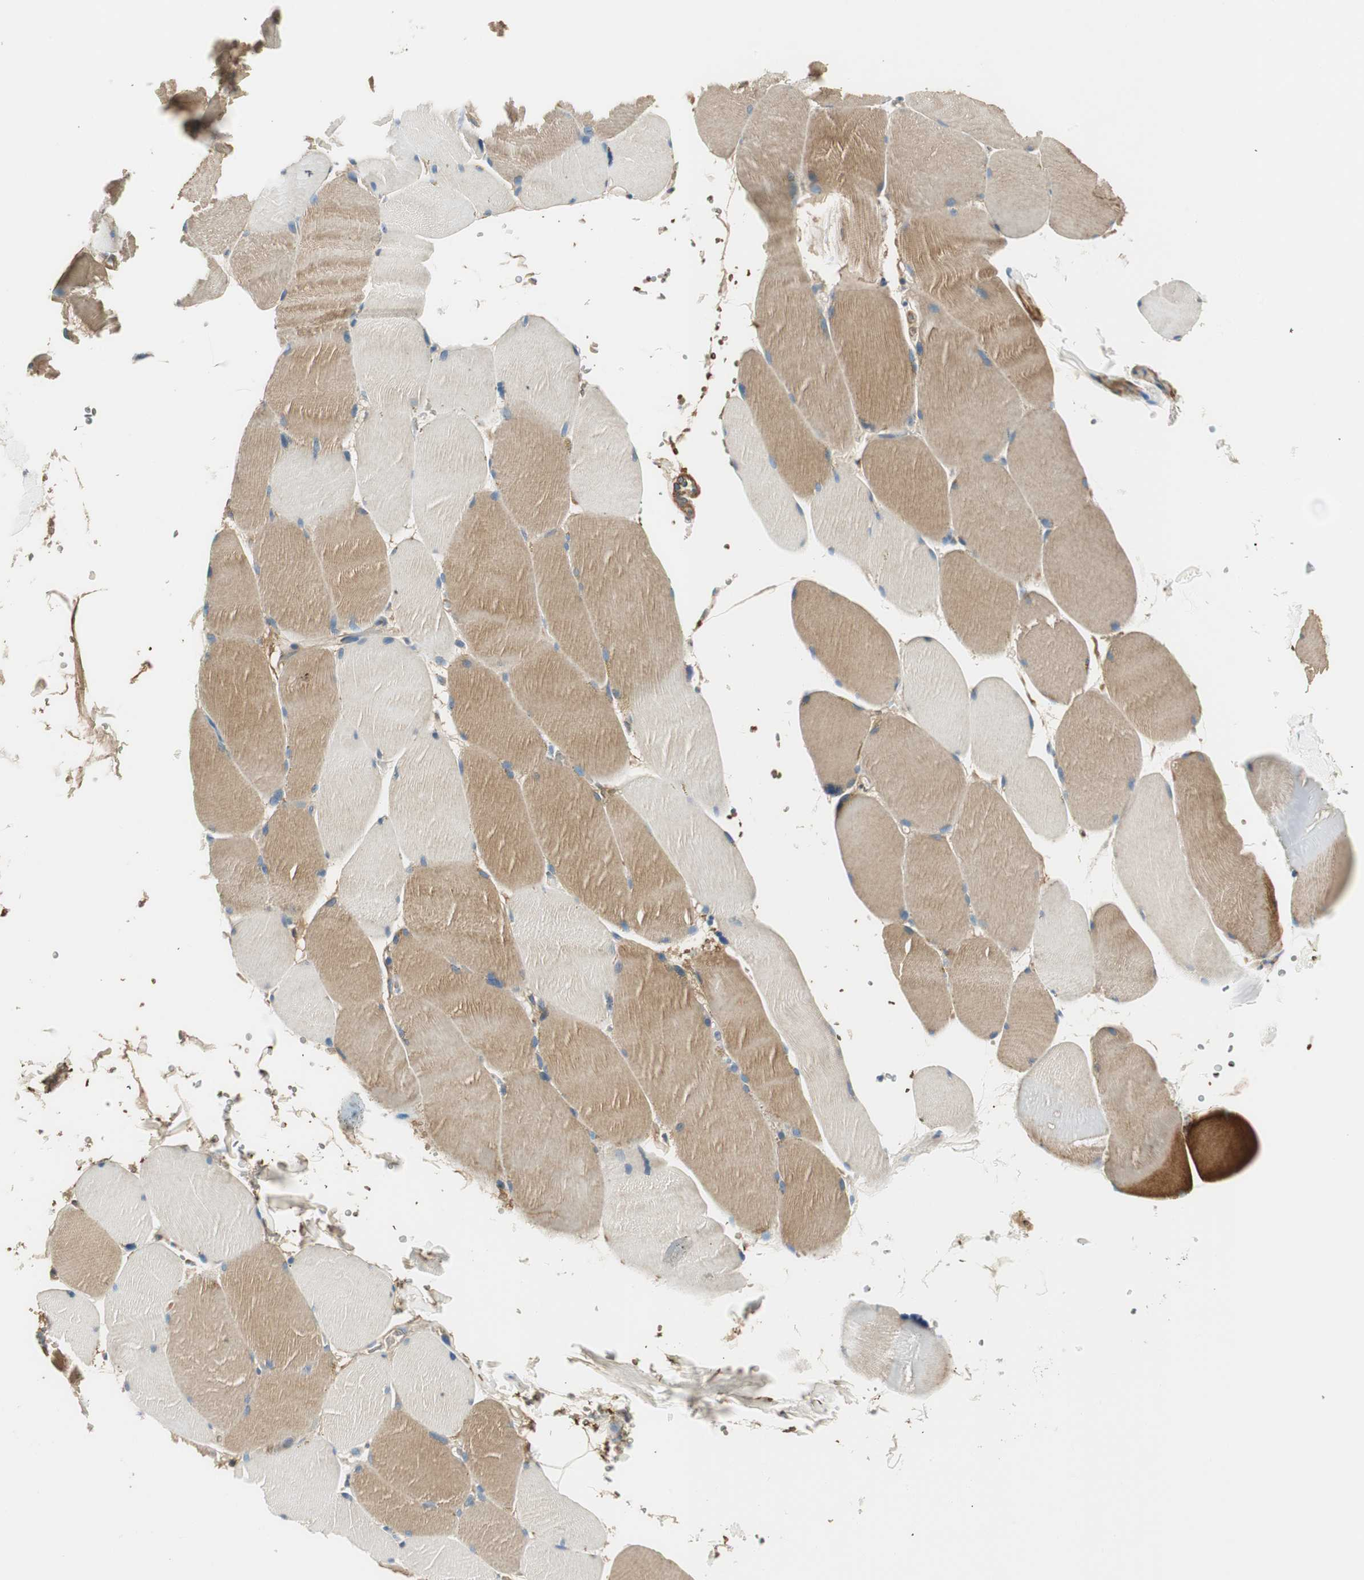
{"staining": {"intensity": "moderate", "quantity": "25%-75%", "location": "cytoplasmic/membranous"}, "tissue": "skeletal muscle", "cell_type": "Myocytes", "image_type": "normal", "snomed": [{"axis": "morphology", "description": "Normal tissue, NOS"}, {"axis": "topography", "description": "Skin"}, {"axis": "topography", "description": "Skeletal muscle"}], "caption": "This is a micrograph of immunohistochemistry (IHC) staining of normal skeletal muscle, which shows moderate expression in the cytoplasmic/membranous of myocytes.", "gene": "RORB", "patient": {"sex": "male", "age": 83}}